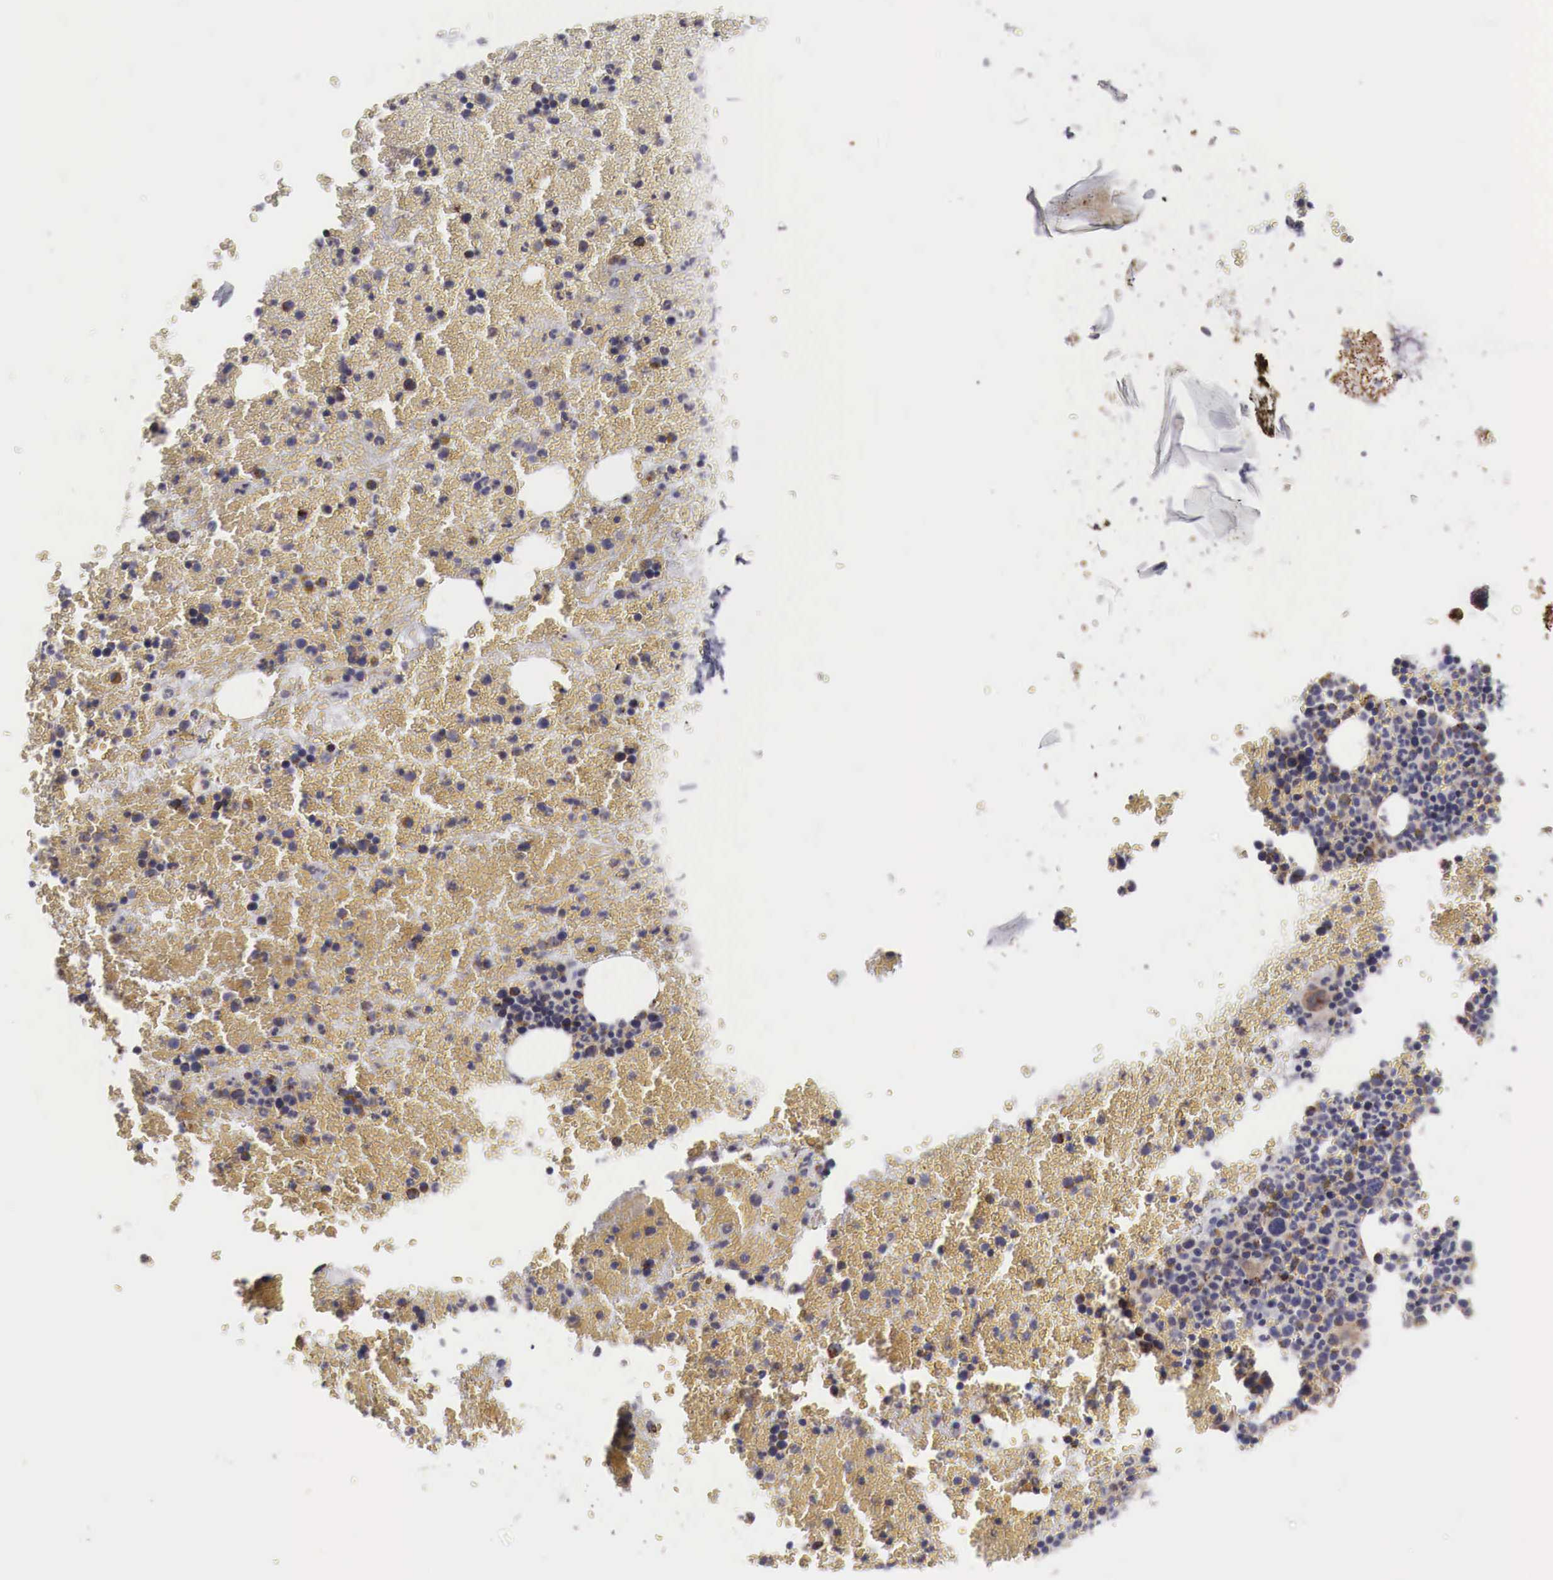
{"staining": {"intensity": "weak", "quantity": "<25%", "location": "cytoplasmic/membranous"}, "tissue": "bone marrow", "cell_type": "Hematopoietic cells", "image_type": "normal", "snomed": [{"axis": "morphology", "description": "Normal tissue, NOS"}, {"axis": "topography", "description": "Bone marrow"}], "caption": "Normal bone marrow was stained to show a protein in brown. There is no significant expression in hematopoietic cells. (Stains: DAB IHC with hematoxylin counter stain, Microscopy: brightfield microscopy at high magnification).", "gene": "XPNPEP3", "patient": {"sex": "female", "age": 53}}